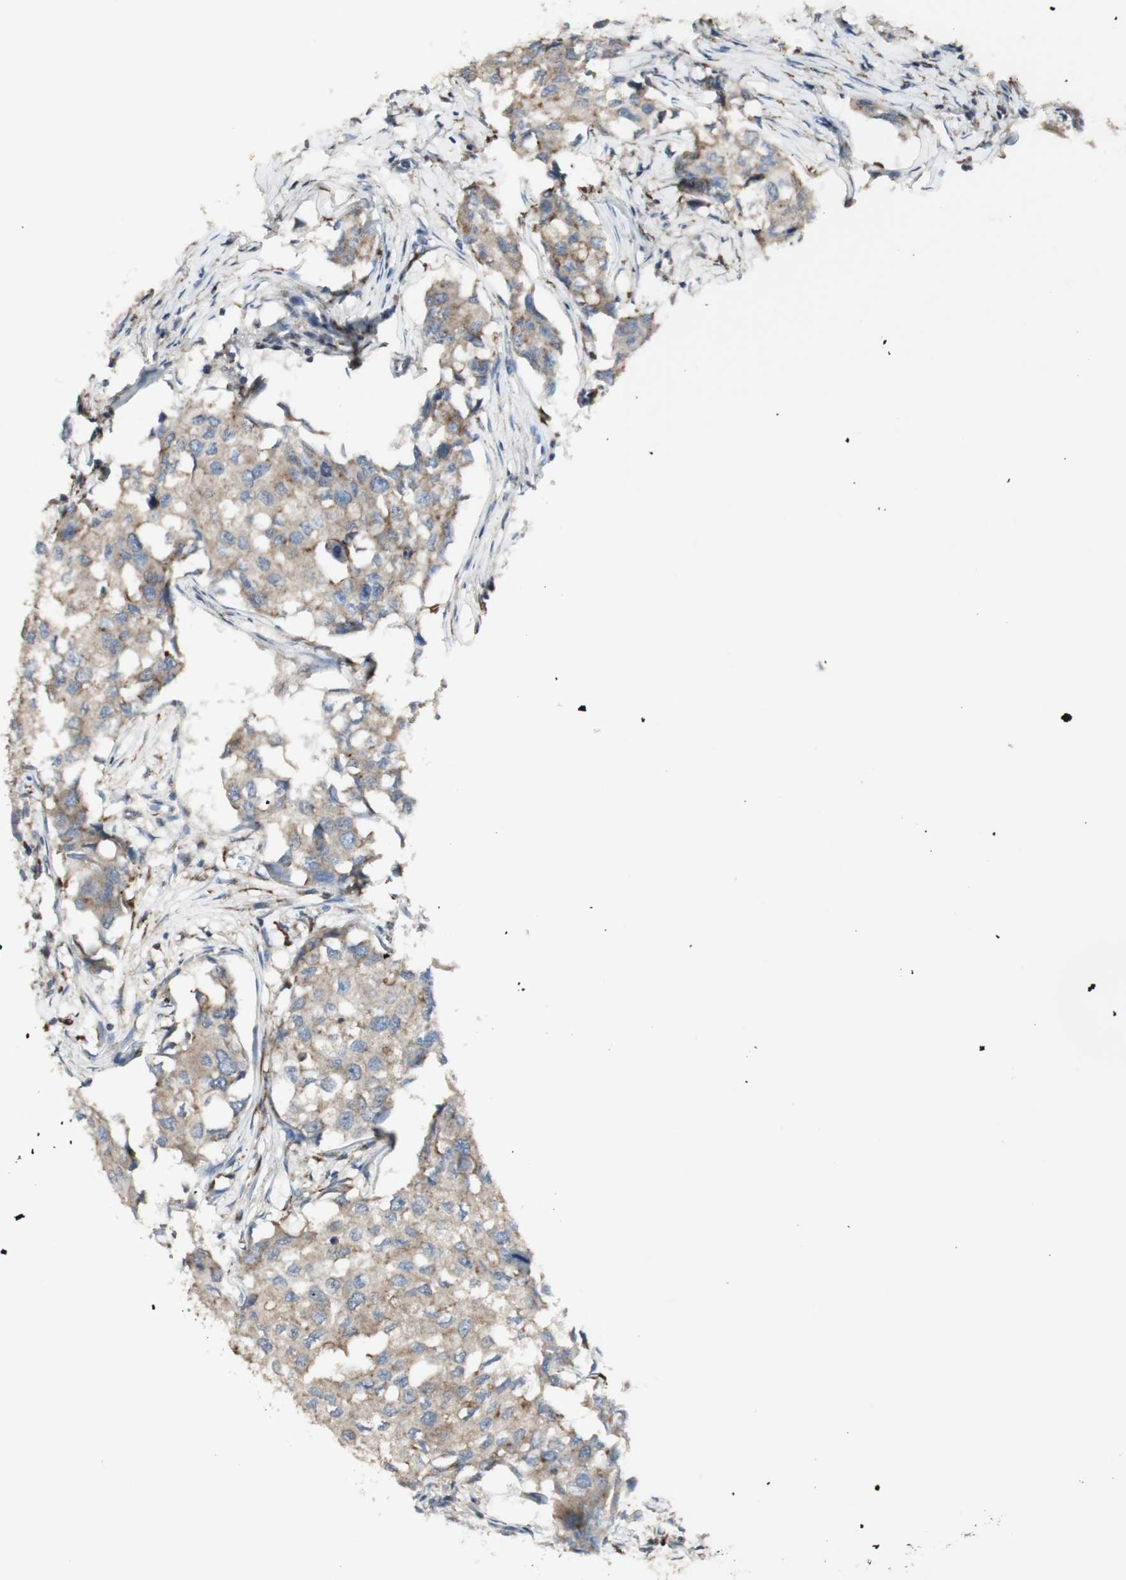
{"staining": {"intensity": "weak", "quantity": ">75%", "location": "cytoplasmic/membranous"}, "tissue": "breast cancer", "cell_type": "Tumor cells", "image_type": "cancer", "snomed": [{"axis": "morphology", "description": "Duct carcinoma"}, {"axis": "topography", "description": "Breast"}], "caption": "About >75% of tumor cells in human breast cancer (intraductal carcinoma) show weak cytoplasmic/membranous protein expression as visualized by brown immunohistochemical staining.", "gene": "ATP6V1E1", "patient": {"sex": "female", "age": 27}}